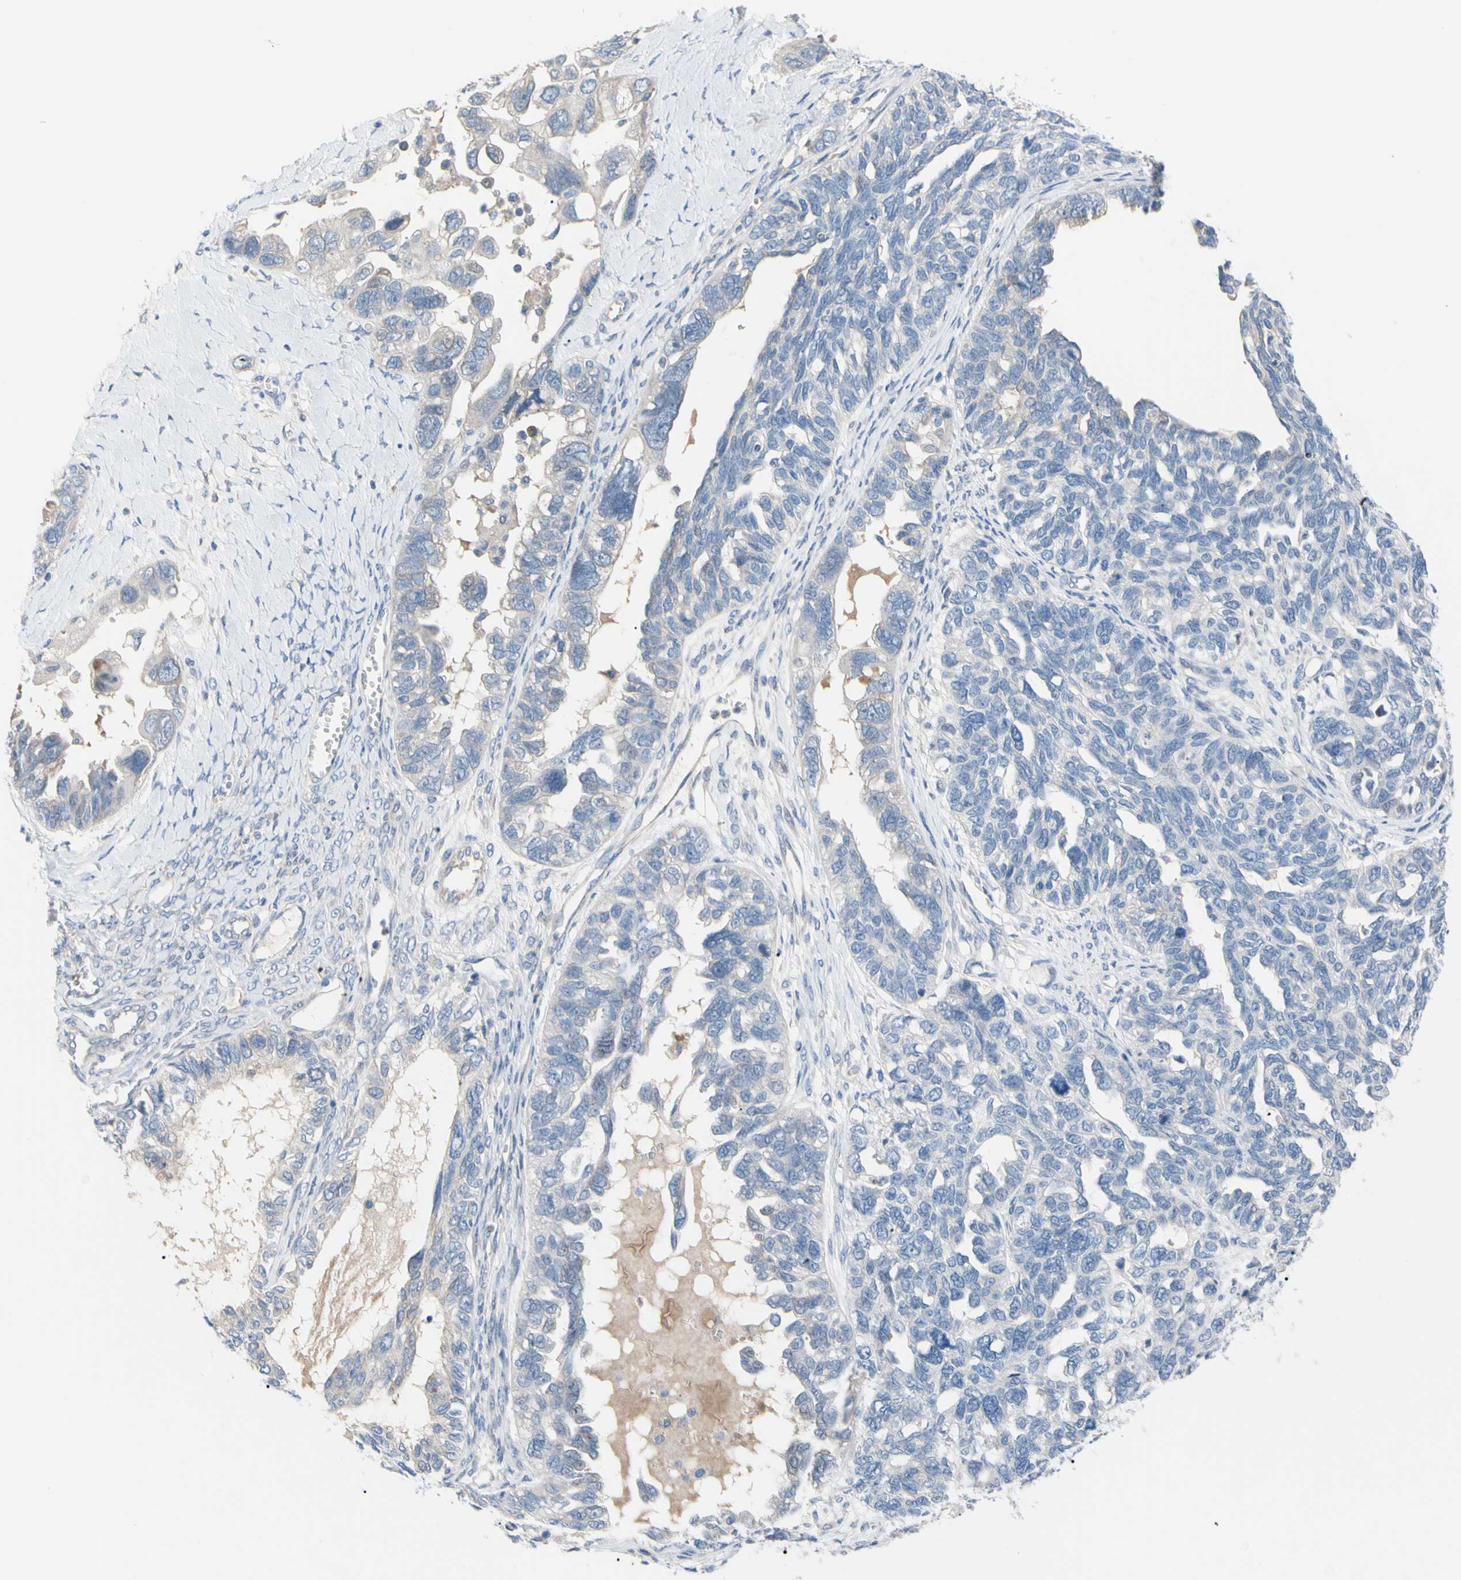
{"staining": {"intensity": "negative", "quantity": "none", "location": "none"}, "tissue": "ovarian cancer", "cell_type": "Tumor cells", "image_type": "cancer", "snomed": [{"axis": "morphology", "description": "Cystadenocarcinoma, serous, NOS"}, {"axis": "topography", "description": "Ovary"}], "caption": "DAB immunohistochemical staining of ovarian serous cystadenocarcinoma exhibits no significant positivity in tumor cells.", "gene": "TMEM59L", "patient": {"sex": "female", "age": 79}}